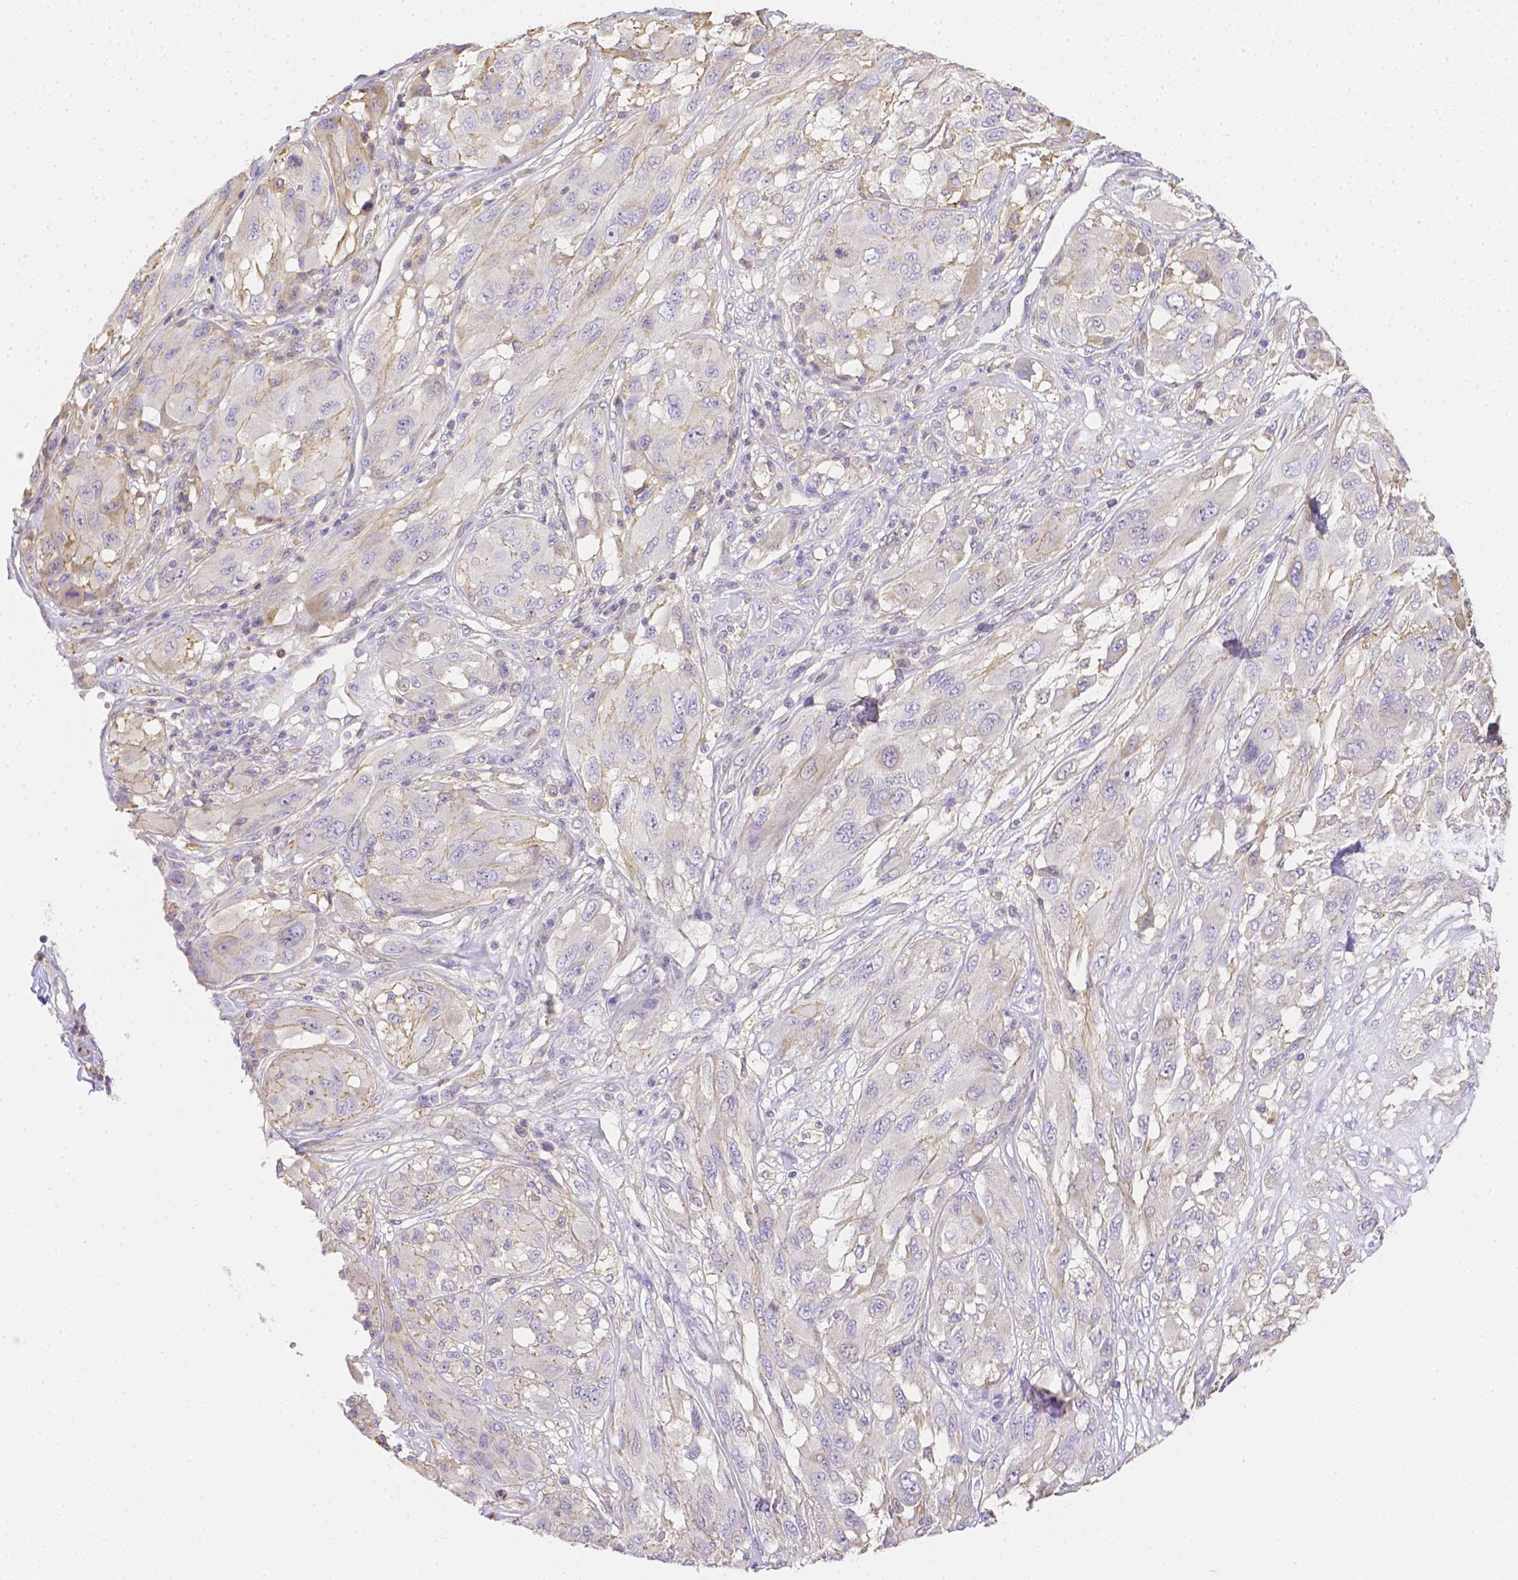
{"staining": {"intensity": "weak", "quantity": "<25%", "location": "cytoplasmic/membranous"}, "tissue": "melanoma", "cell_type": "Tumor cells", "image_type": "cancer", "snomed": [{"axis": "morphology", "description": "Malignant melanoma, NOS"}, {"axis": "topography", "description": "Skin"}], "caption": "Histopathology image shows no protein expression in tumor cells of malignant melanoma tissue. Nuclei are stained in blue.", "gene": "ASAH2", "patient": {"sex": "female", "age": 91}}